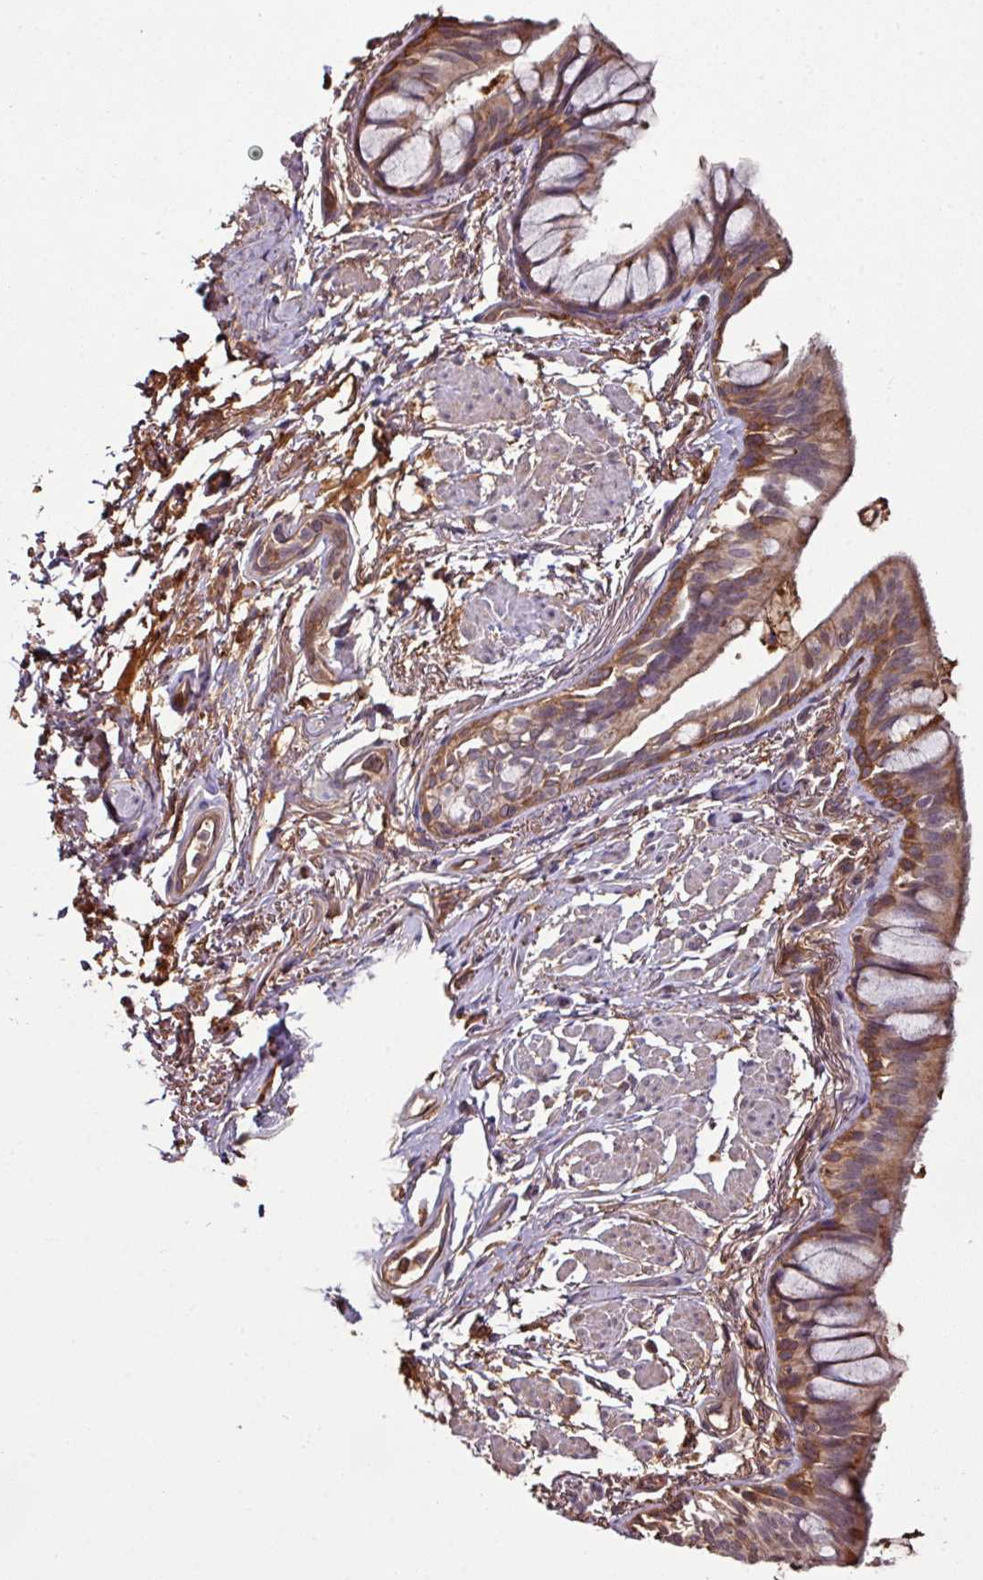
{"staining": {"intensity": "moderate", "quantity": ">75%", "location": "cytoplasmic/membranous"}, "tissue": "bronchus", "cell_type": "Respiratory epithelial cells", "image_type": "normal", "snomed": [{"axis": "morphology", "description": "Normal tissue, NOS"}, {"axis": "topography", "description": "Bronchus"}], "caption": "Moderate cytoplasmic/membranous protein staining is seen in about >75% of respiratory epithelial cells in bronchus. The staining is performed using DAB (3,3'-diaminobenzidine) brown chromogen to label protein expression. The nuclei are counter-stained blue using hematoxylin.", "gene": "GNPDA1", "patient": {"sex": "male", "age": 70}}